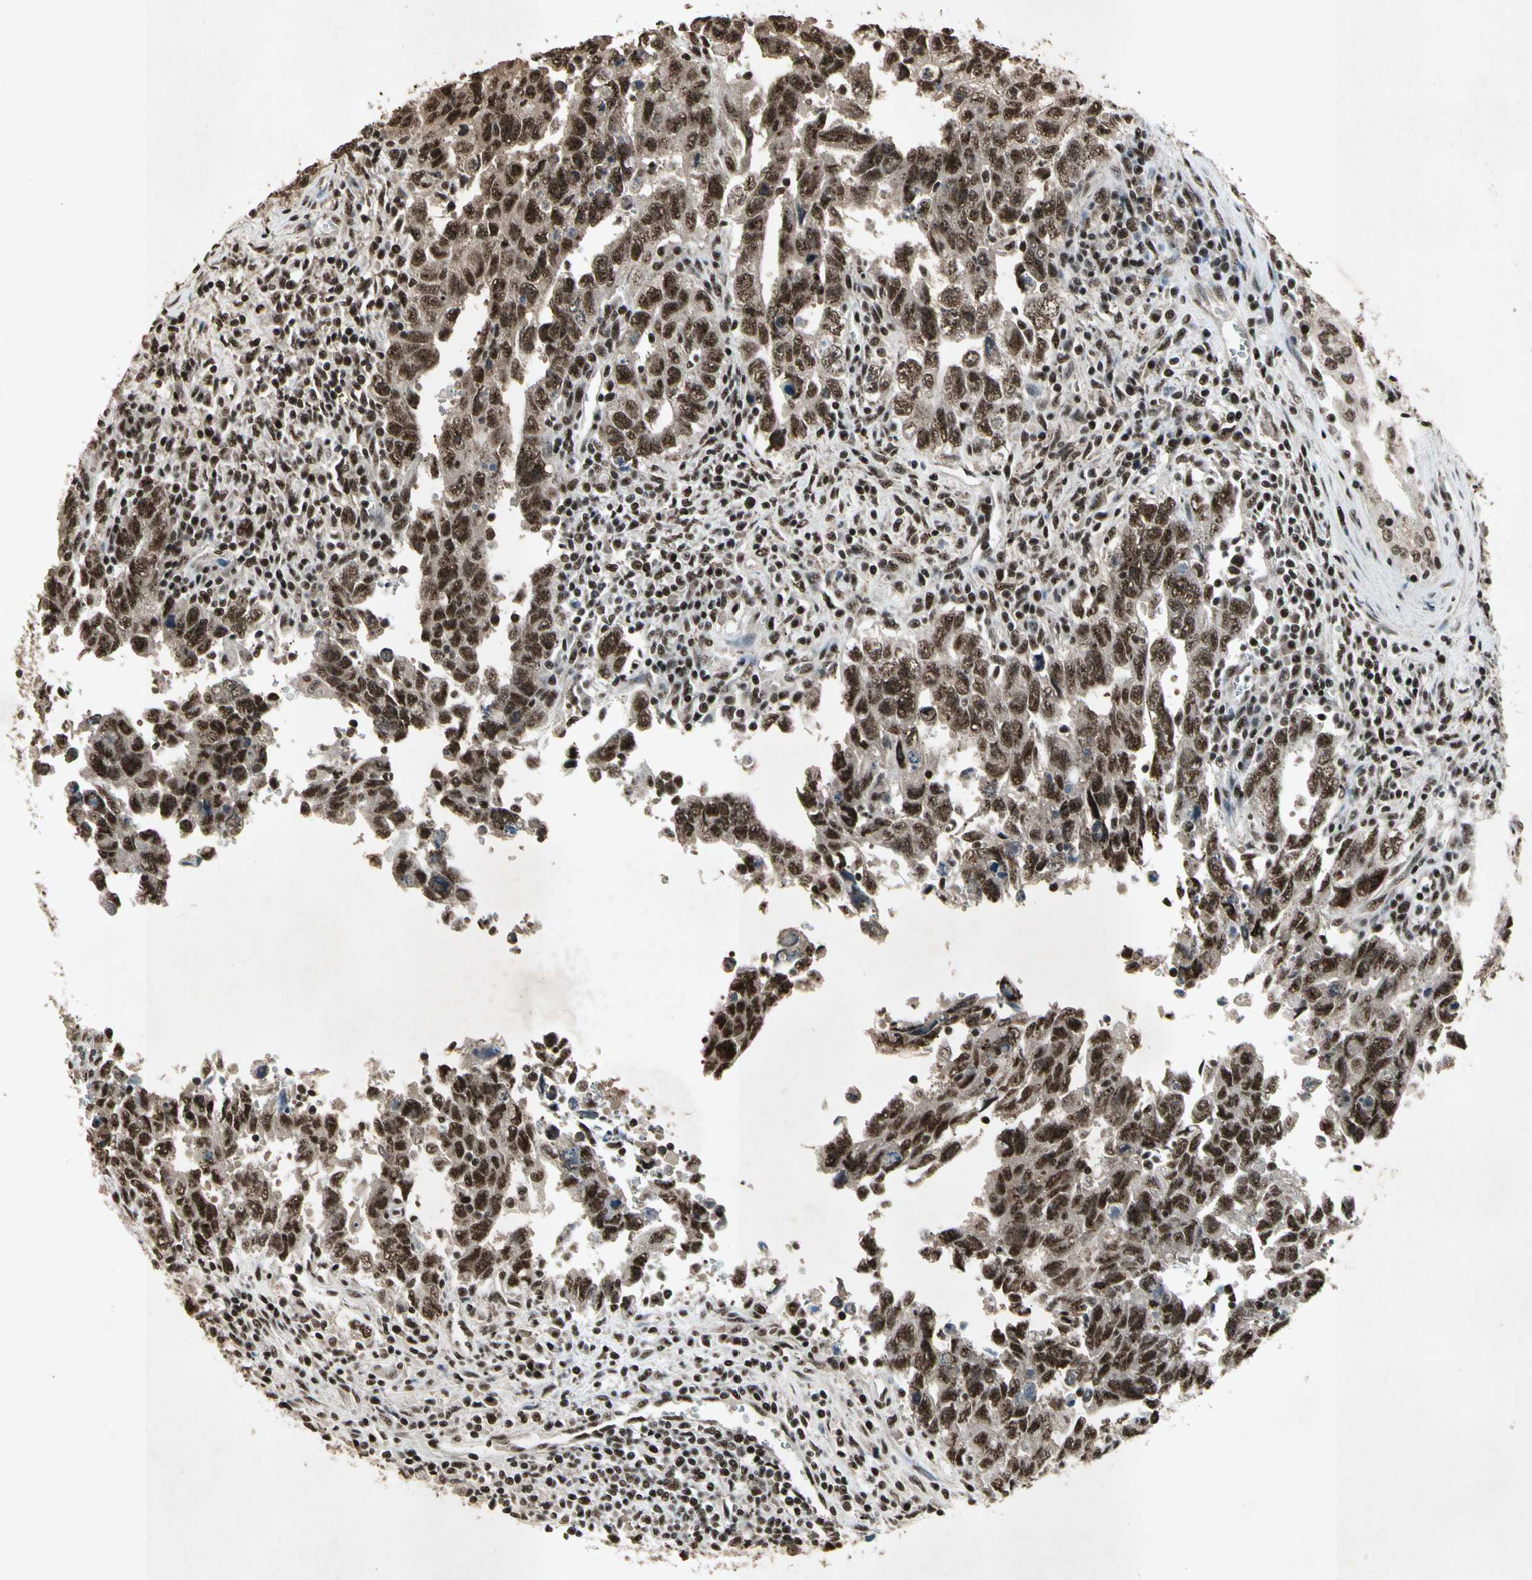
{"staining": {"intensity": "strong", "quantity": ">75%", "location": "nuclear"}, "tissue": "testis cancer", "cell_type": "Tumor cells", "image_type": "cancer", "snomed": [{"axis": "morphology", "description": "Carcinoma, Embryonal, NOS"}, {"axis": "topography", "description": "Testis"}], "caption": "Human testis cancer (embryonal carcinoma) stained for a protein (brown) shows strong nuclear positive expression in about >75% of tumor cells.", "gene": "TBX2", "patient": {"sex": "male", "age": 28}}